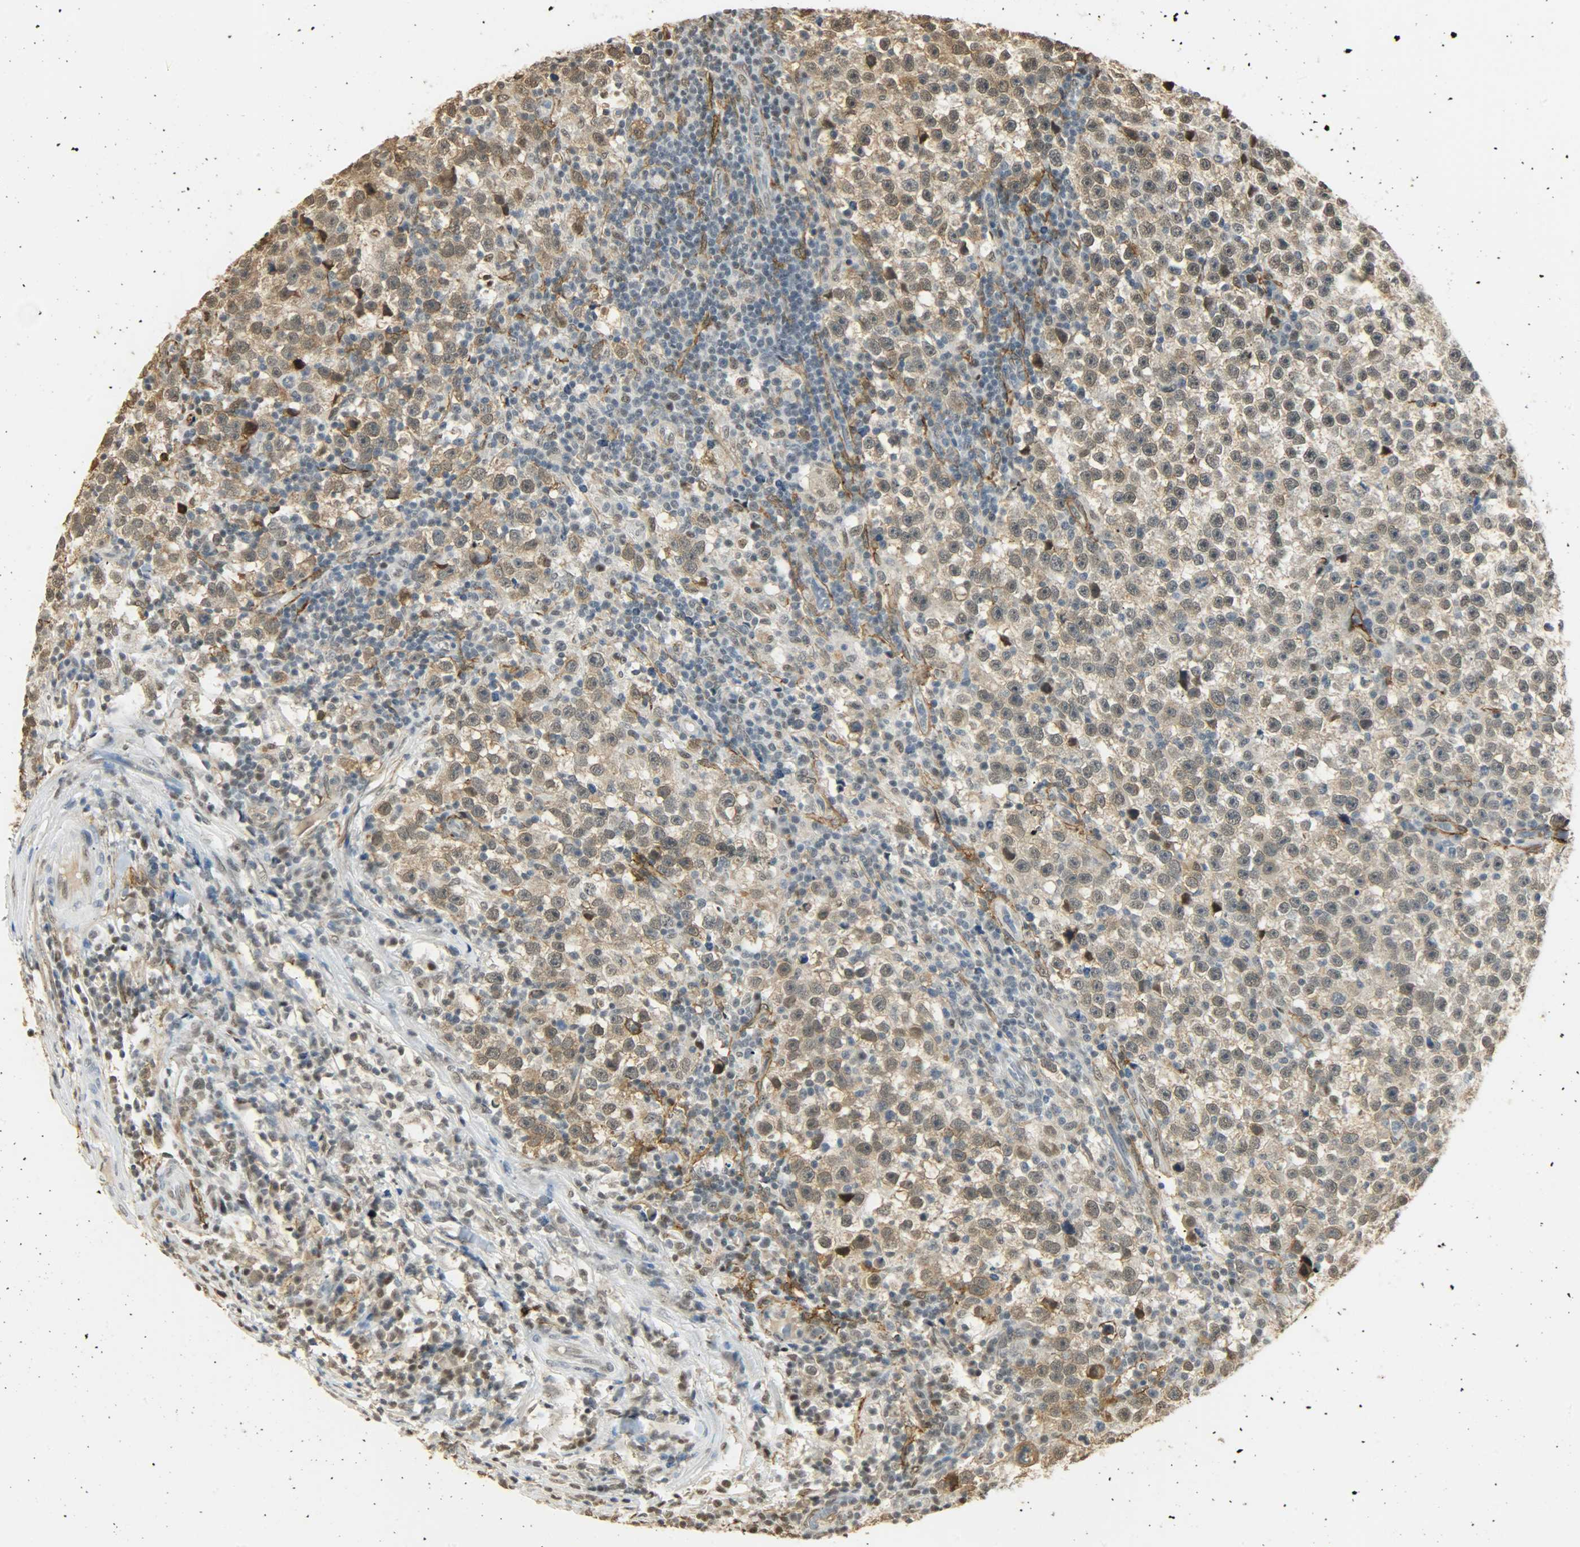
{"staining": {"intensity": "weak", "quantity": ">75%", "location": "nuclear"}, "tissue": "testis cancer", "cell_type": "Tumor cells", "image_type": "cancer", "snomed": [{"axis": "morphology", "description": "Seminoma, NOS"}, {"axis": "topography", "description": "Testis"}], "caption": "Testis seminoma stained with a brown dye exhibits weak nuclear positive expression in about >75% of tumor cells.", "gene": "NGFR", "patient": {"sex": "male", "age": 43}}